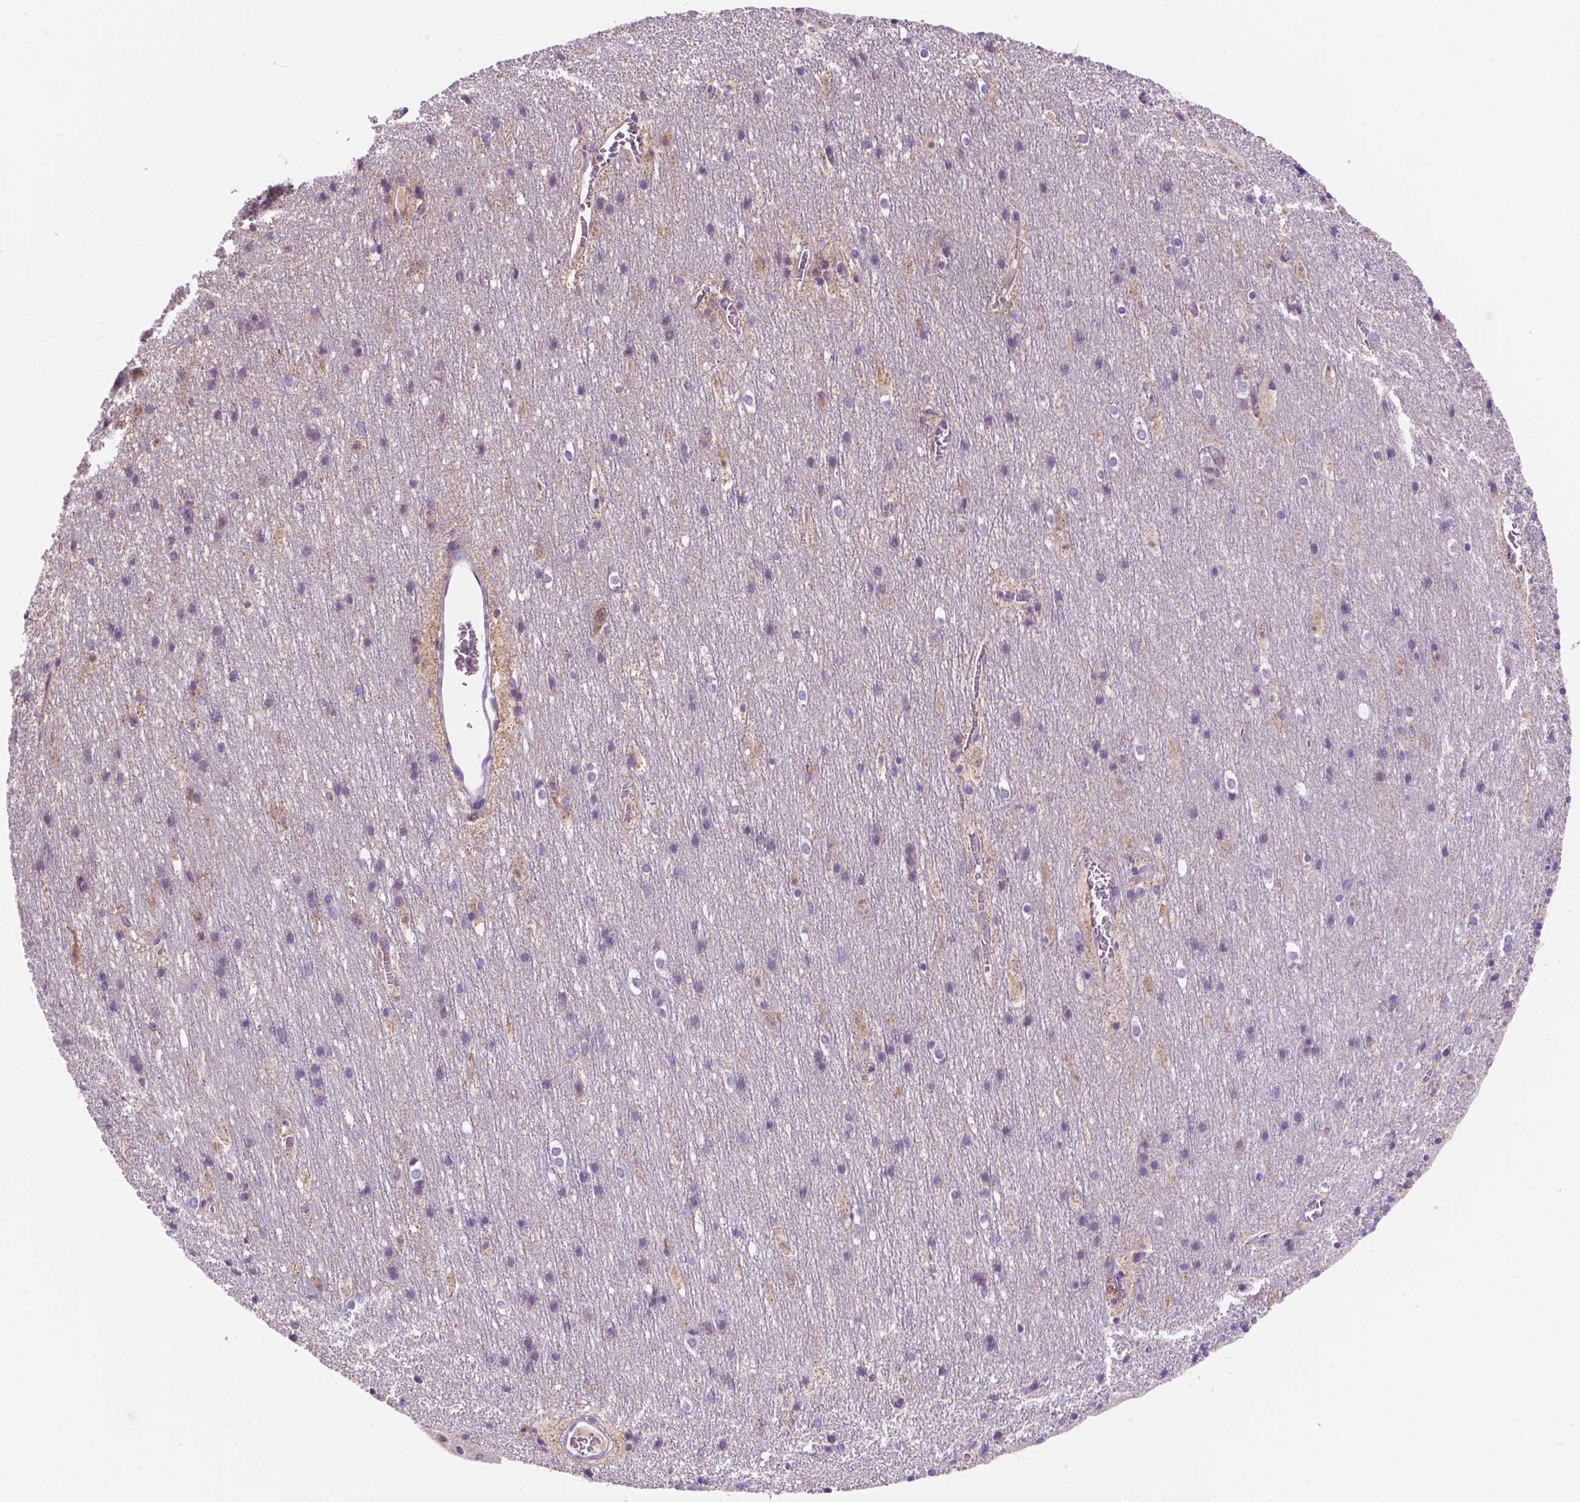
{"staining": {"intensity": "negative", "quantity": "none", "location": "none"}, "tissue": "cerebellum", "cell_type": "Cells in granular layer", "image_type": "normal", "snomed": [{"axis": "morphology", "description": "Normal tissue, NOS"}, {"axis": "topography", "description": "Cerebellum"}], "caption": "Cerebellum was stained to show a protein in brown. There is no significant expression in cells in granular layer. (Brightfield microscopy of DAB immunohistochemistry at high magnification).", "gene": "TRPV5", "patient": {"sex": "male", "age": 70}}